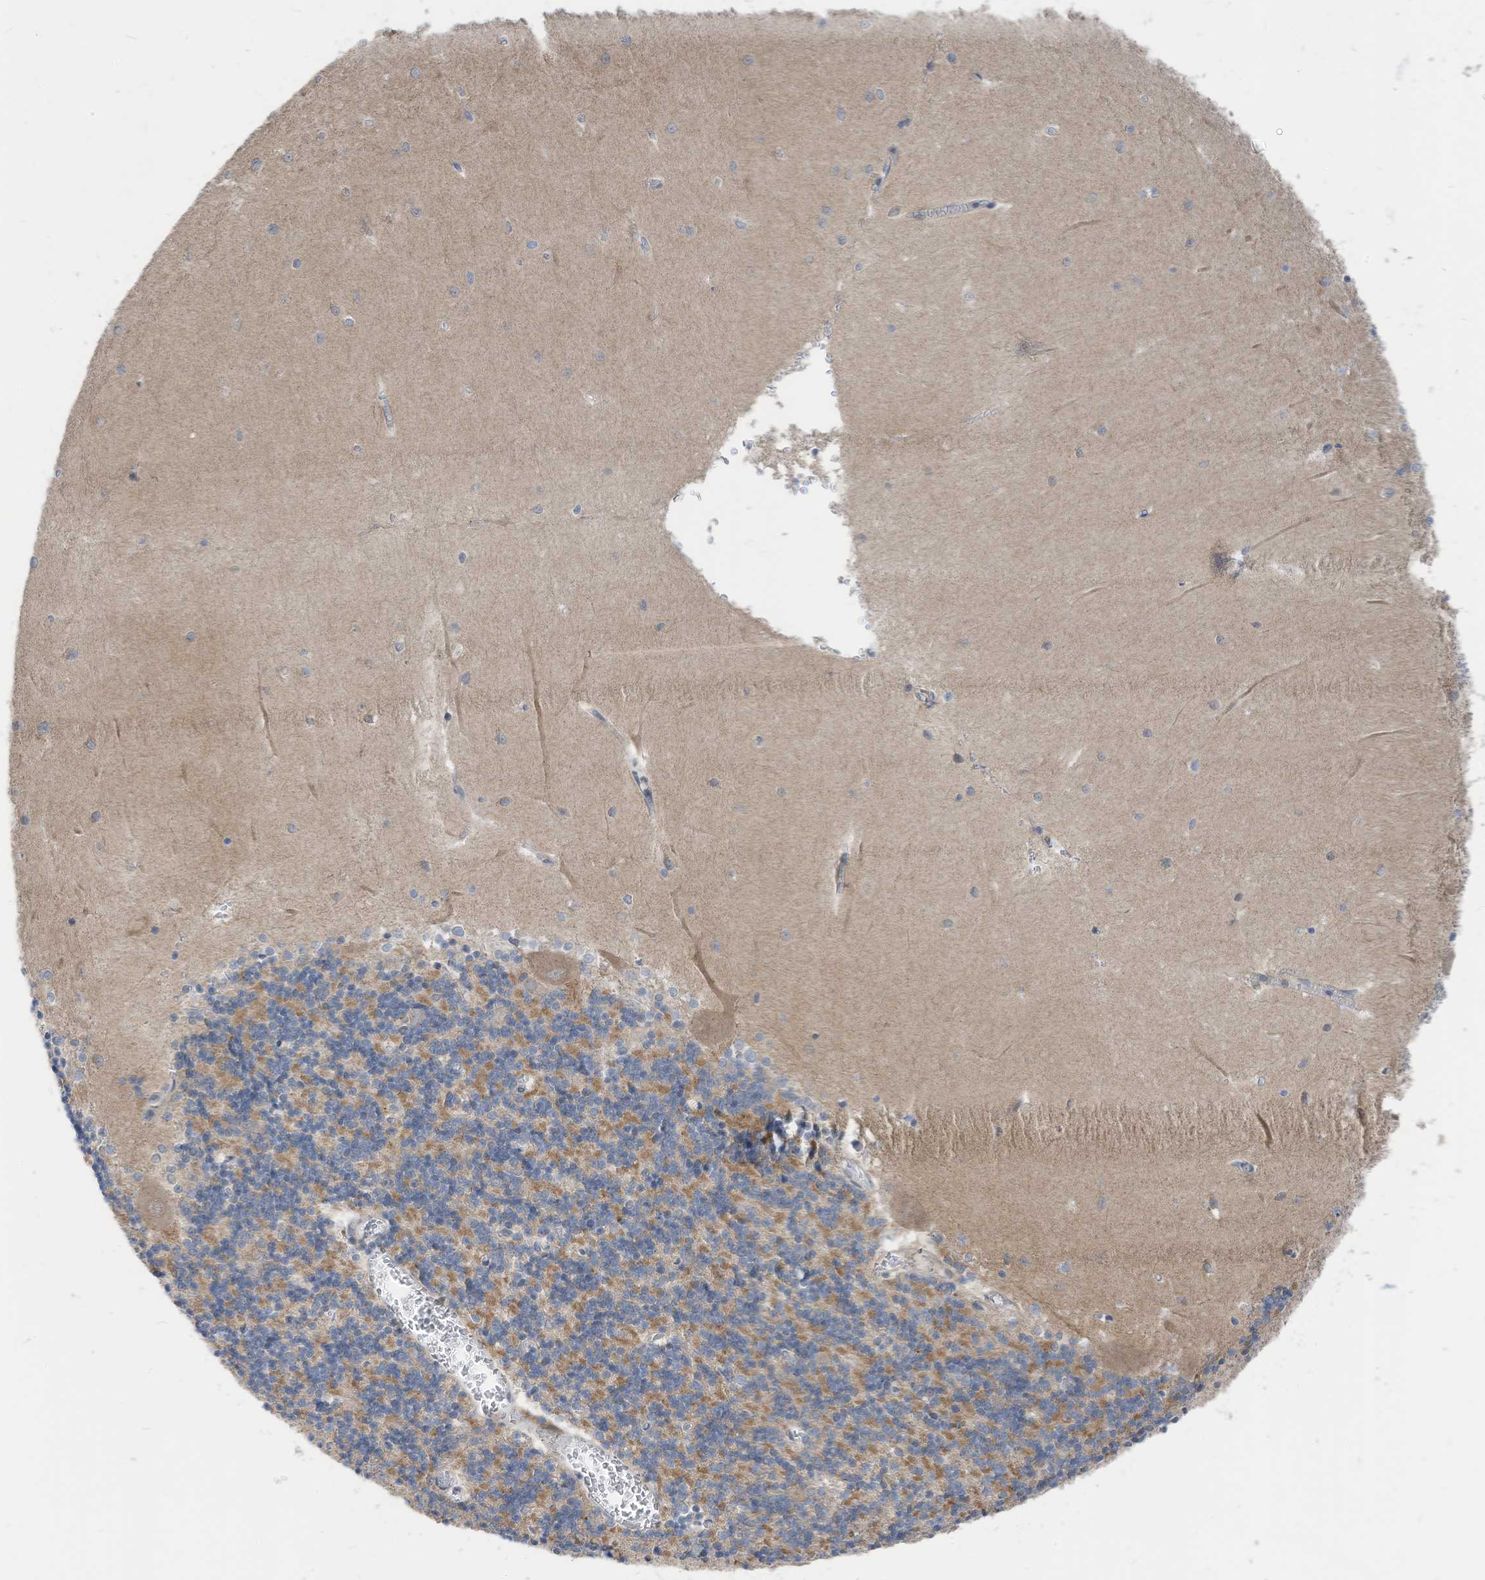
{"staining": {"intensity": "moderate", "quantity": "25%-75%", "location": "cytoplasmic/membranous"}, "tissue": "cerebellum", "cell_type": "Cells in granular layer", "image_type": "normal", "snomed": [{"axis": "morphology", "description": "Normal tissue, NOS"}, {"axis": "topography", "description": "Cerebellum"}], "caption": "Immunohistochemical staining of benign human cerebellum demonstrates moderate cytoplasmic/membranous protein expression in about 25%-75% of cells in granular layer. (brown staining indicates protein expression, while blue staining denotes nuclei).", "gene": "LDAH", "patient": {"sex": "male", "age": 37}}